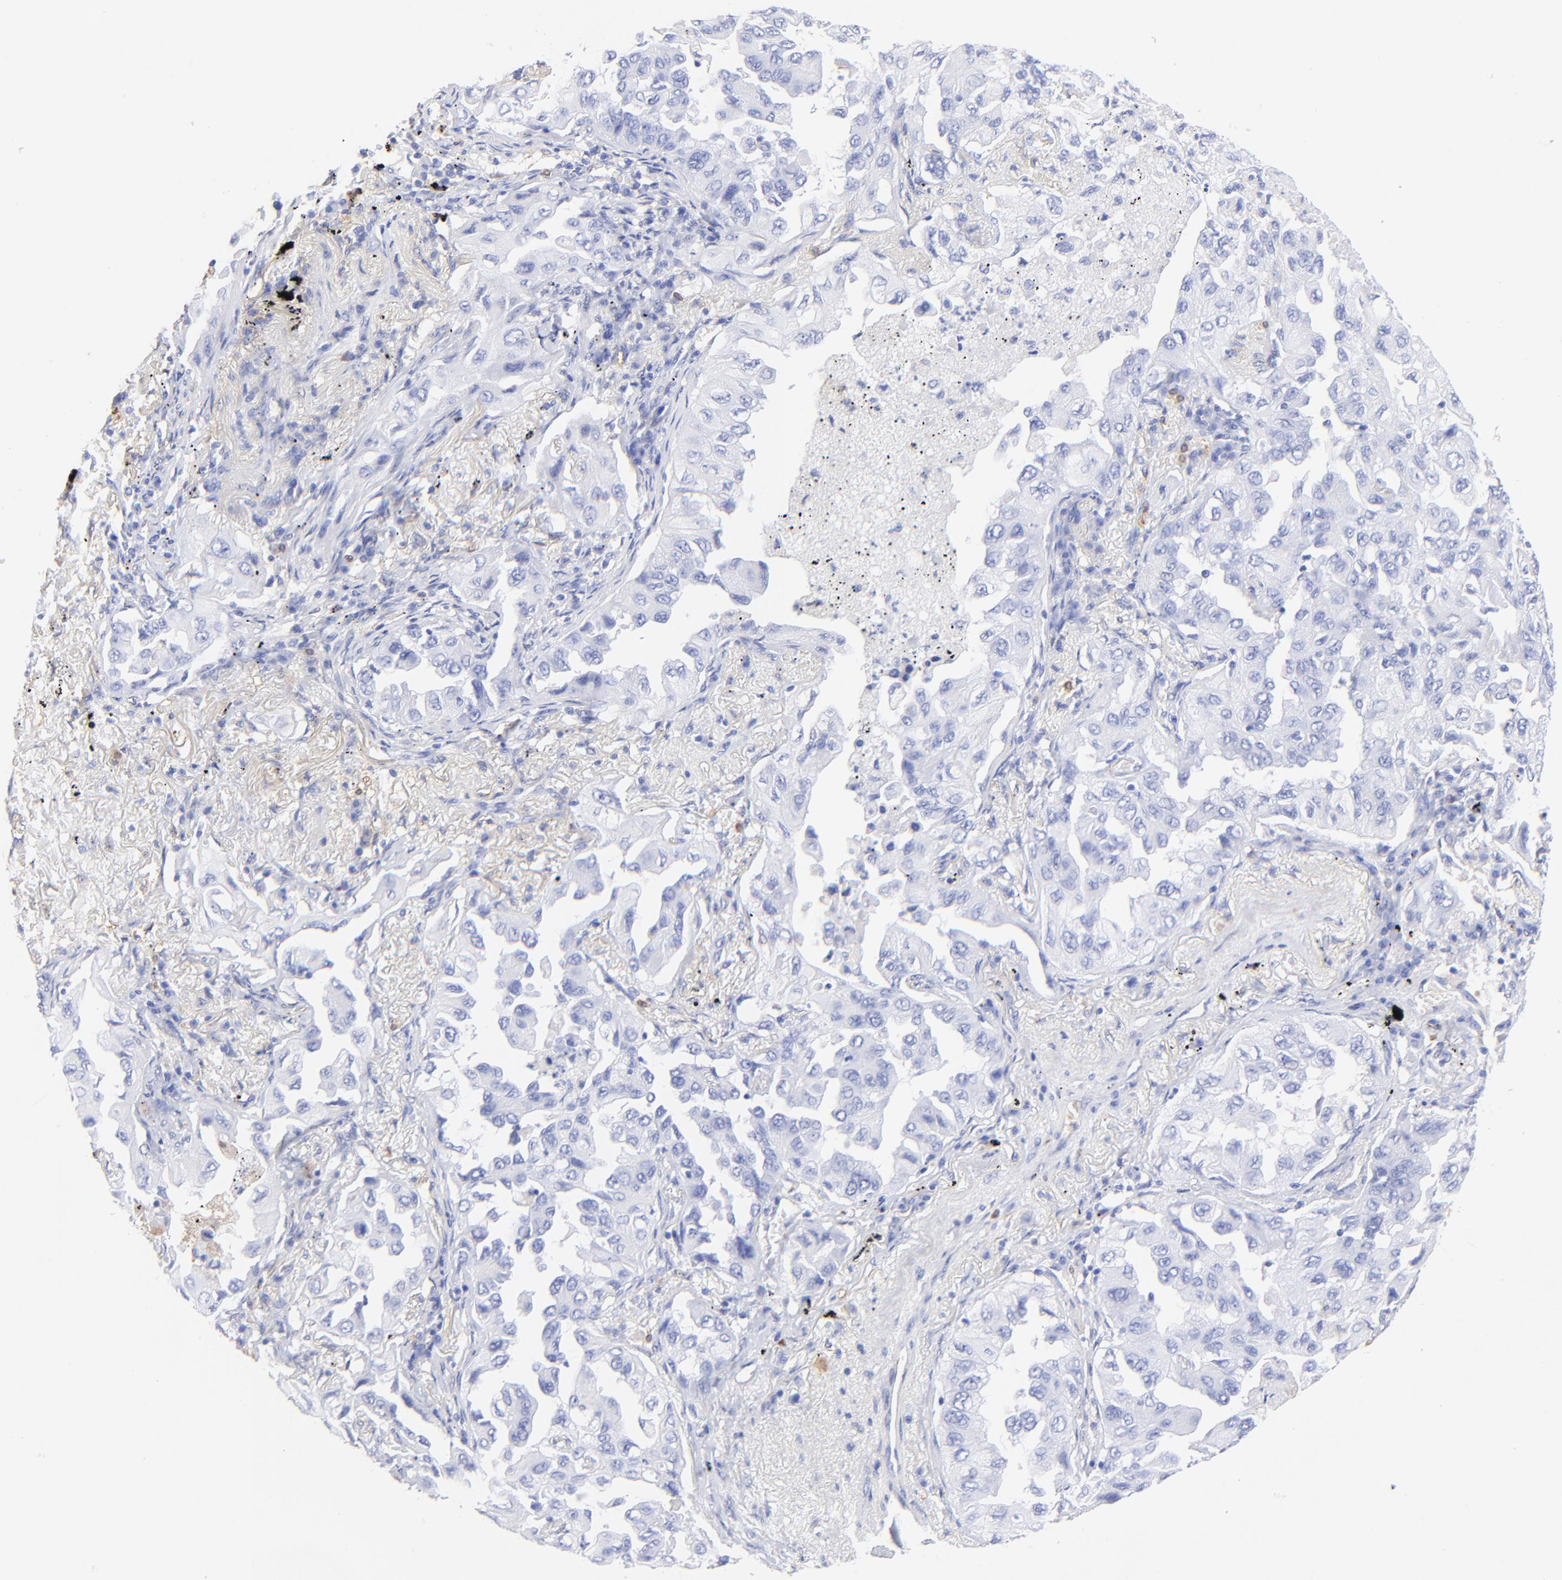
{"staining": {"intensity": "negative", "quantity": "none", "location": "none"}, "tissue": "lung cancer", "cell_type": "Tumor cells", "image_type": "cancer", "snomed": [{"axis": "morphology", "description": "Adenocarcinoma, NOS"}, {"axis": "topography", "description": "Lung"}], "caption": "An IHC image of lung cancer (adenocarcinoma) is shown. There is no staining in tumor cells of lung cancer (adenocarcinoma). (Immunohistochemistry (ihc), brightfield microscopy, high magnification).", "gene": "ALDH1A1", "patient": {"sex": "female", "age": 65}}